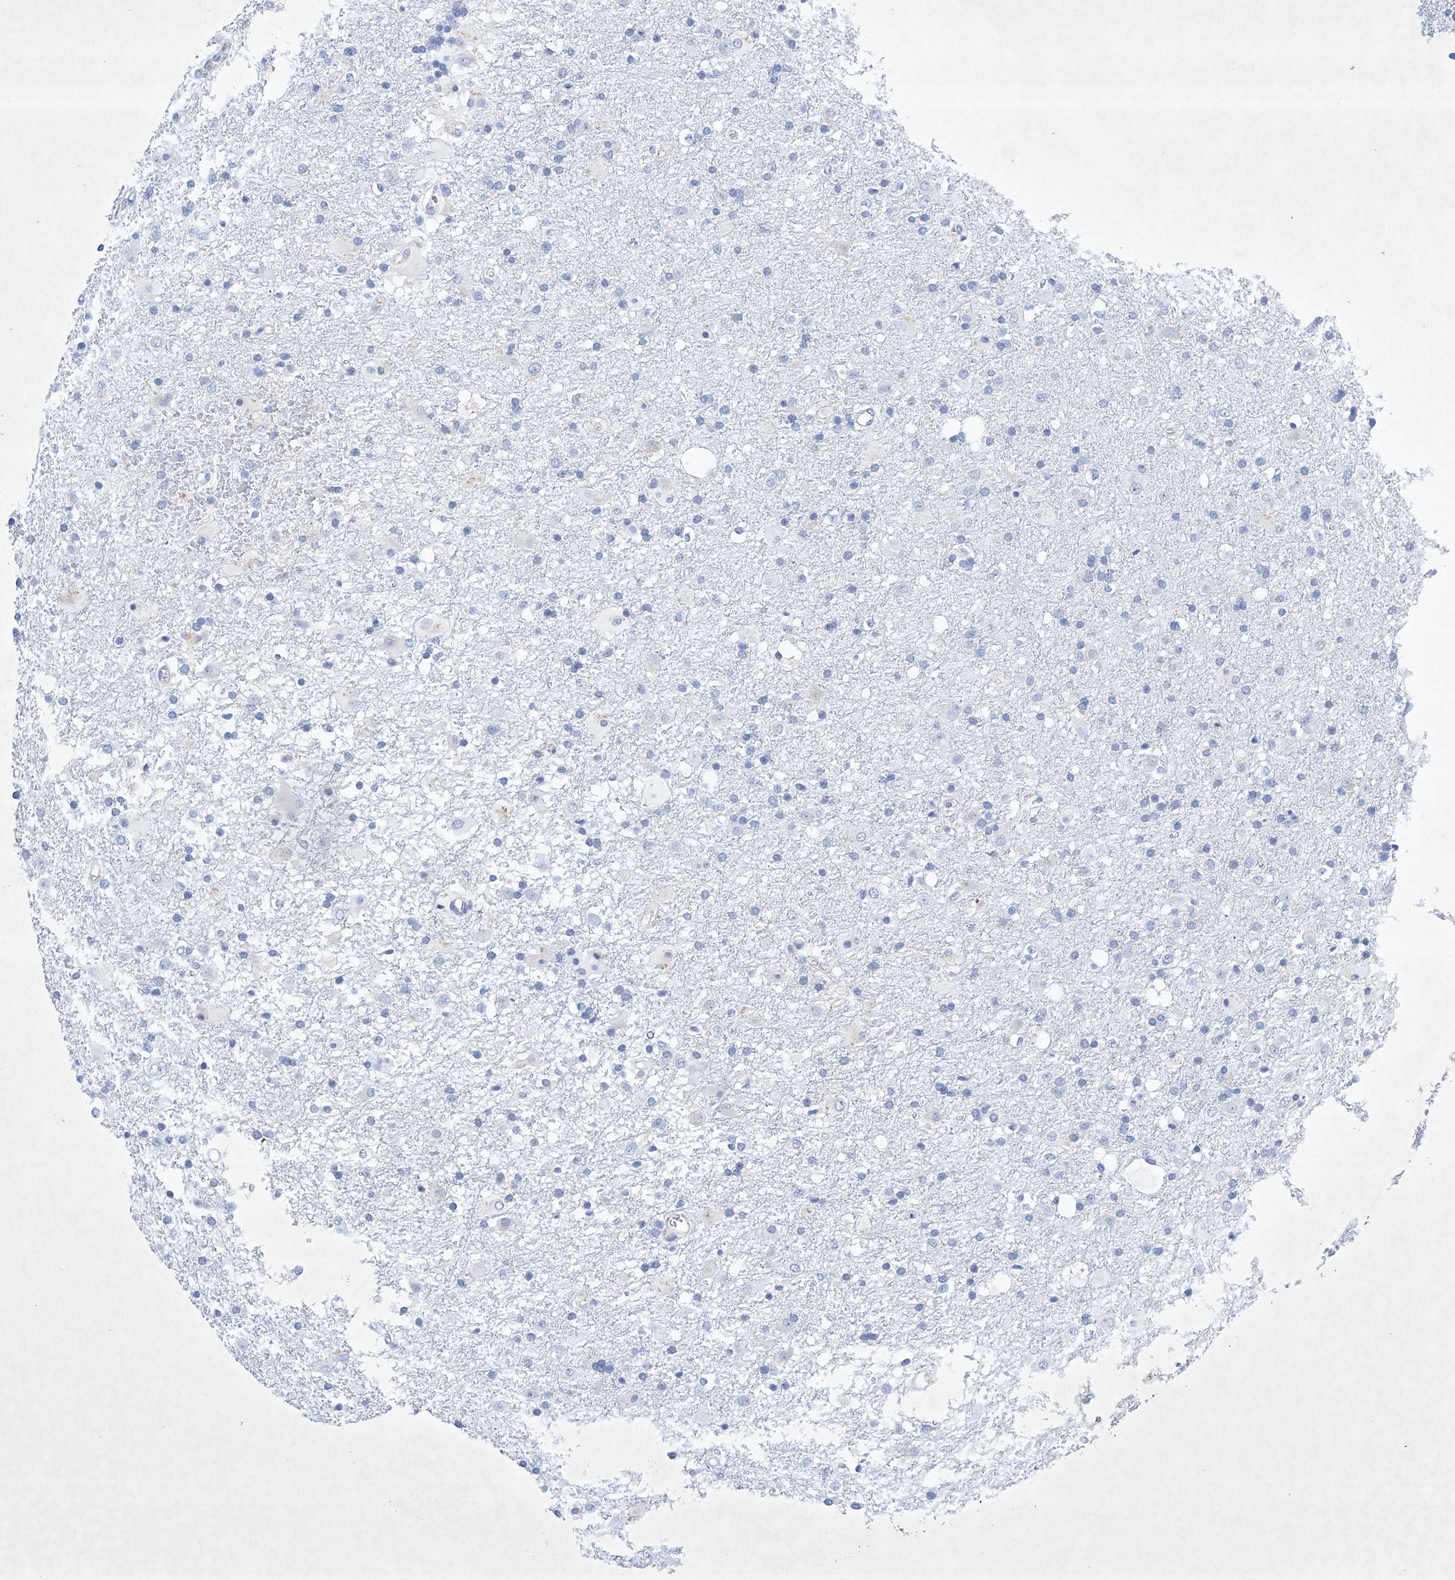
{"staining": {"intensity": "negative", "quantity": "none", "location": "none"}, "tissue": "glioma", "cell_type": "Tumor cells", "image_type": "cancer", "snomed": [{"axis": "morphology", "description": "Glioma, malignant, Low grade"}, {"axis": "topography", "description": "Brain"}], "caption": "DAB (3,3'-diaminobenzidine) immunohistochemical staining of glioma demonstrates no significant positivity in tumor cells.", "gene": "ETV7", "patient": {"sex": "male", "age": 65}}